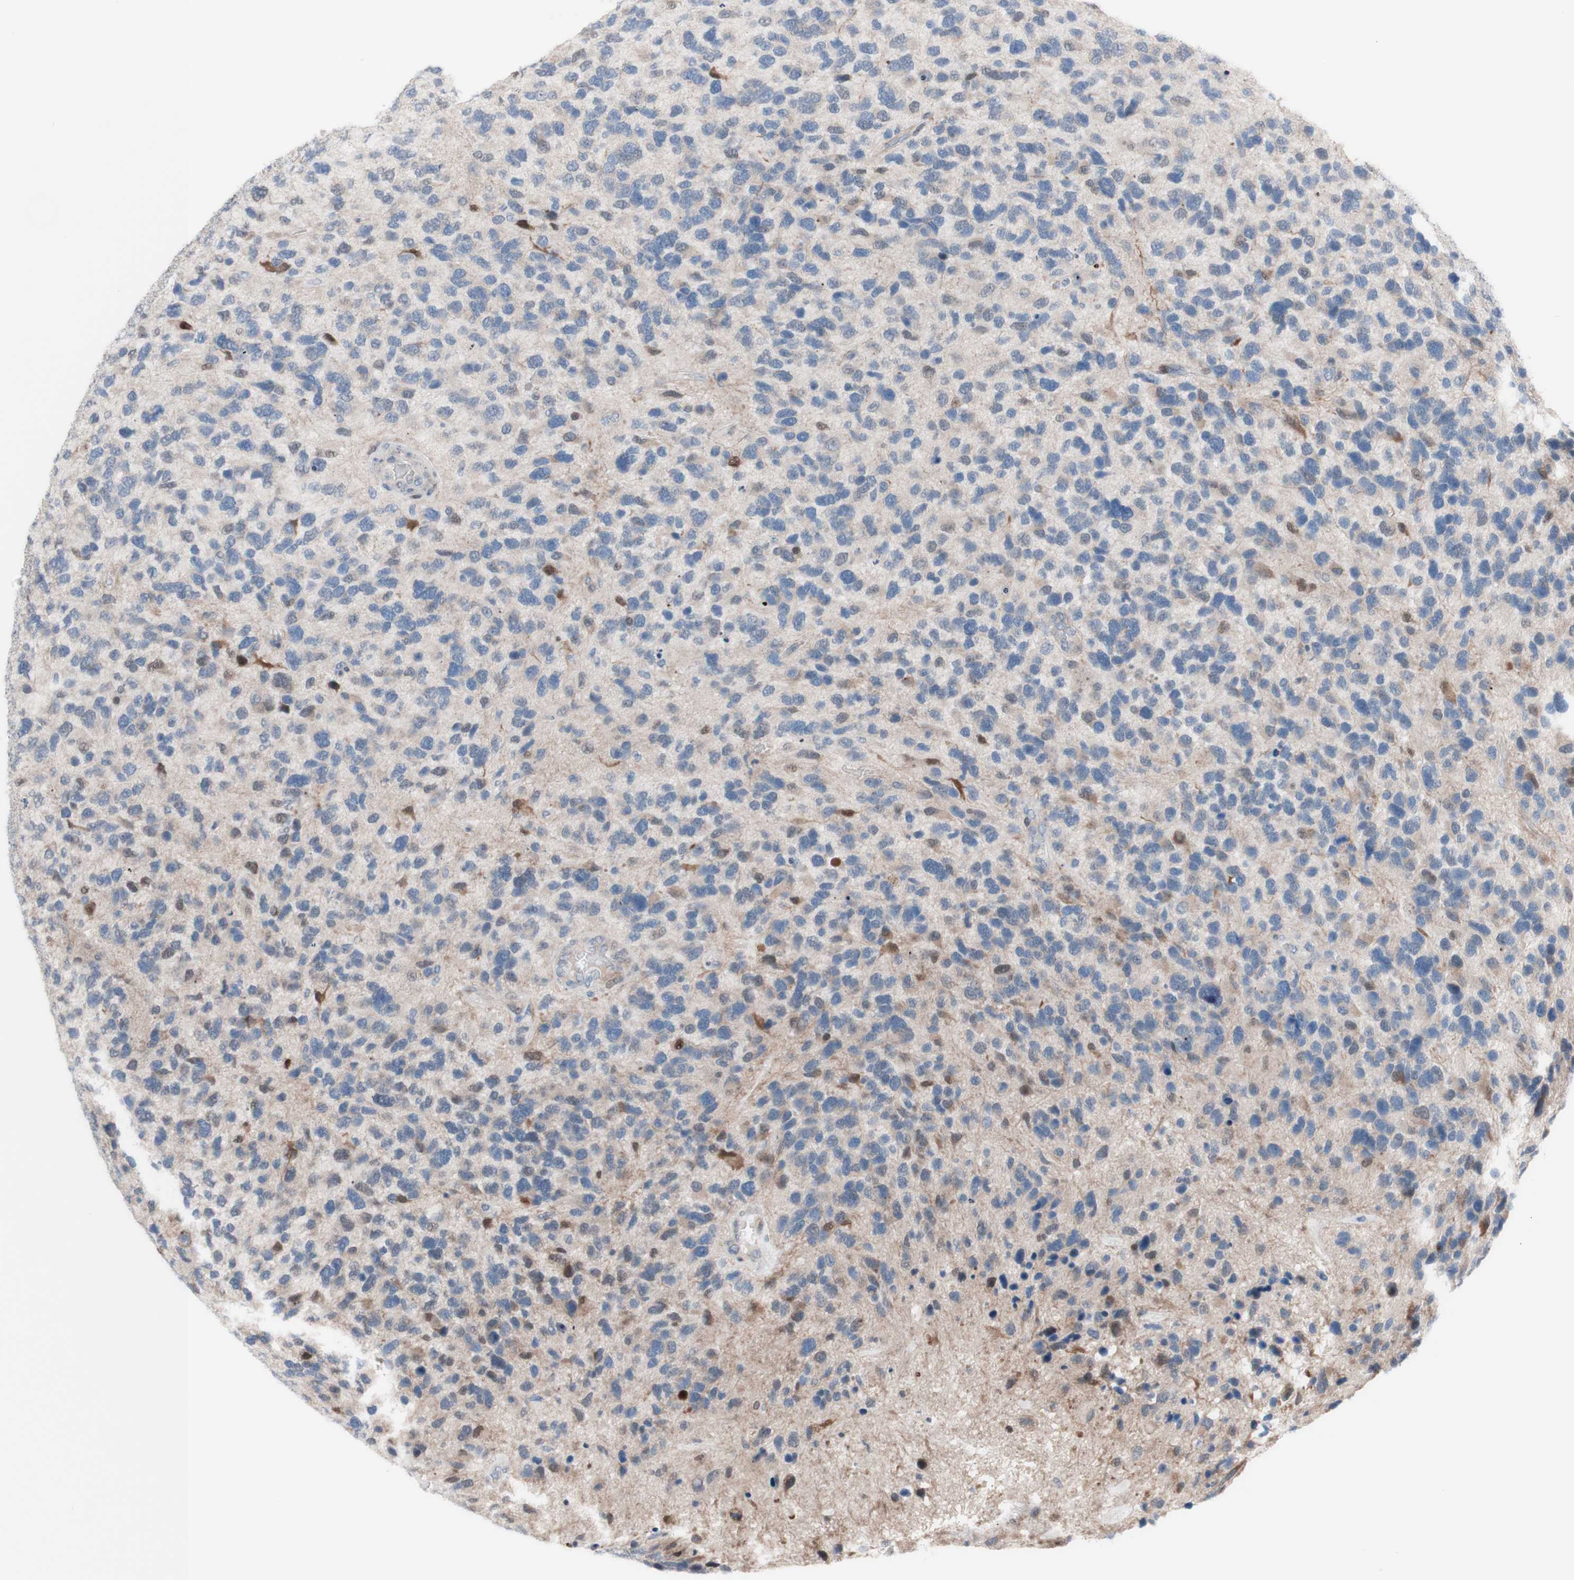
{"staining": {"intensity": "moderate", "quantity": "<25%", "location": "cytoplasmic/membranous"}, "tissue": "glioma", "cell_type": "Tumor cells", "image_type": "cancer", "snomed": [{"axis": "morphology", "description": "Glioma, malignant, High grade"}, {"axis": "topography", "description": "Brain"}], "caption": "A brown stain shows moderate cytoplasmic/membranous staining of a protein in glioma tumor cells. (DAB IHC, brown staining for protein, blue staining for nuclei).", "gene": "PHTF2", "patient": {"sex": "female", "age": 58}}